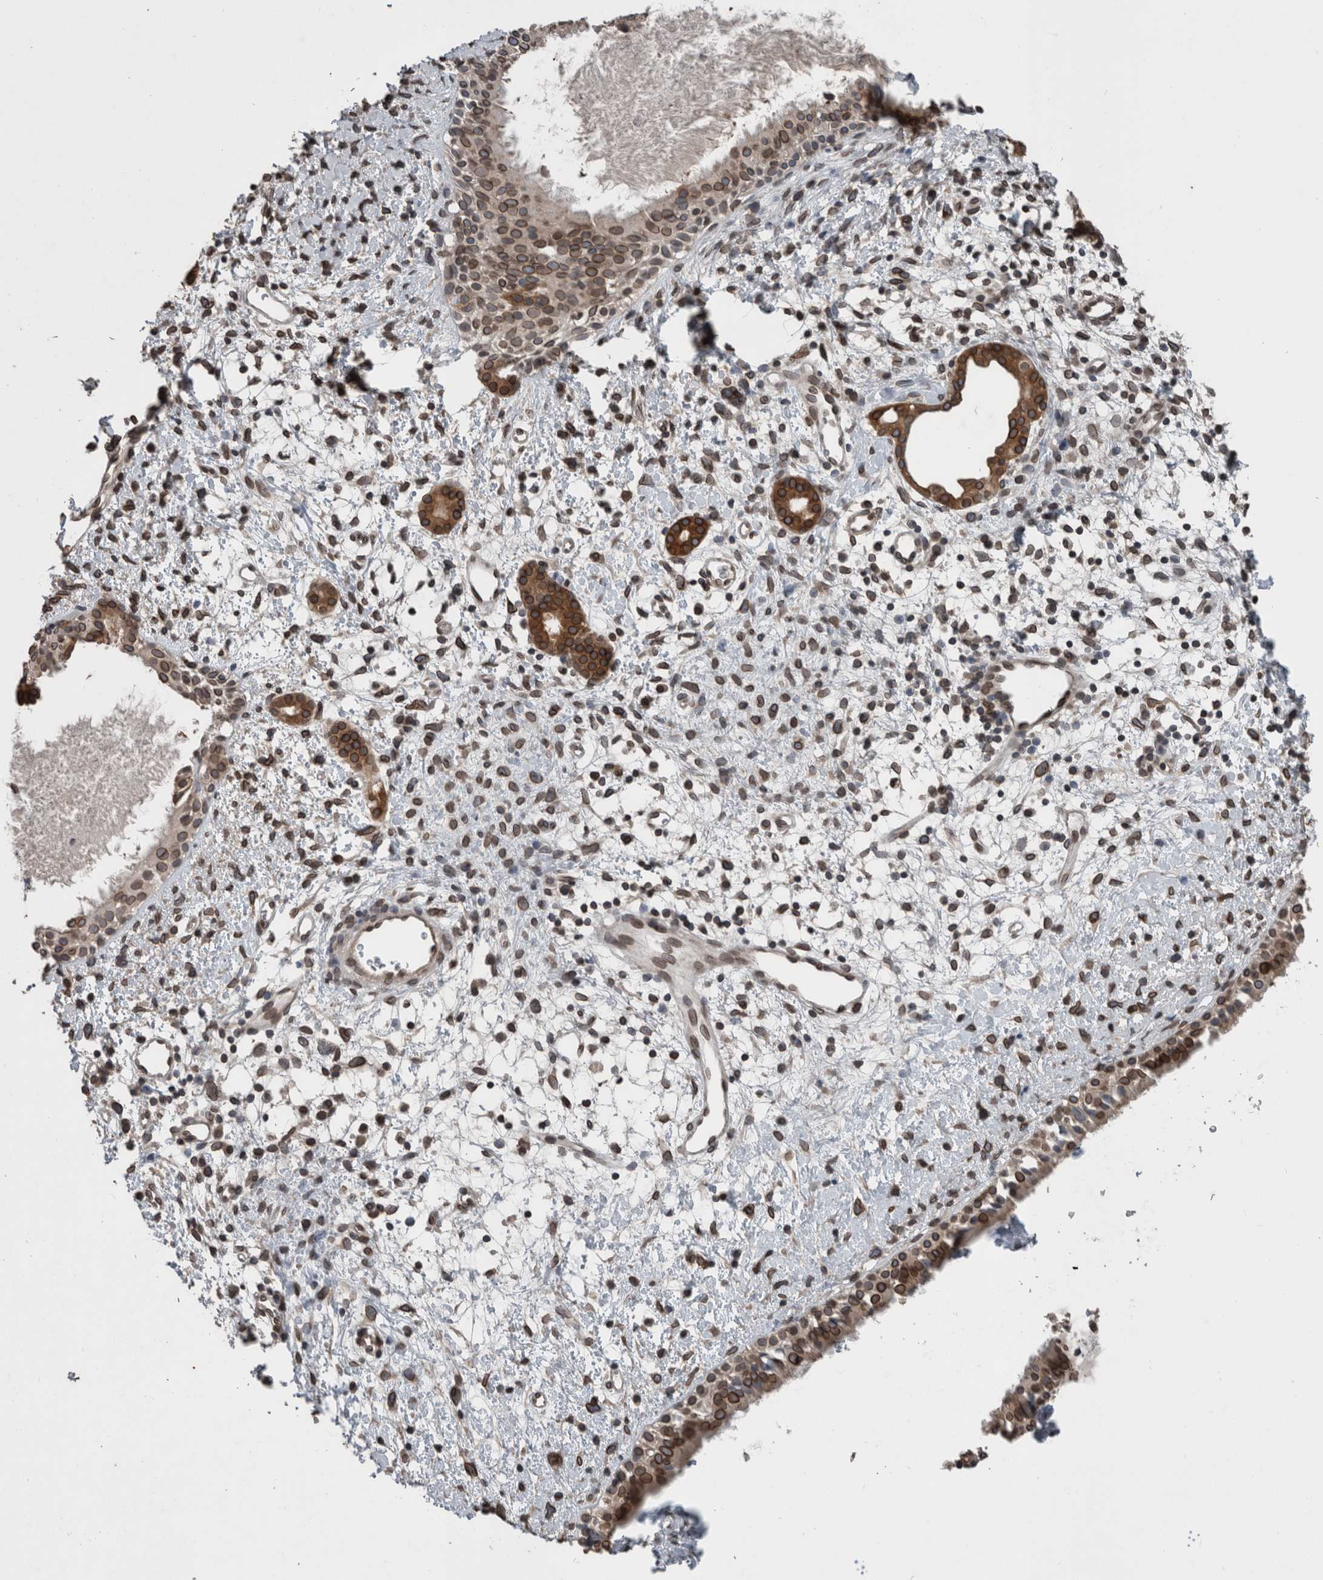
{"staining": {"intensity": "strong", "quantity": "25%-75%", "location": "cytoplasmic/membranous,nuclear"}, "tissue": "nasopharynx", "cell_type": "Respiratory epithelial cells", "image_type": "normal", "snomed": [{"axis": "morphology", "description": "Normal tissue, NOS"}, {"axis": "topography", "description": "Nasopharynx"}], "caption": "Normal nasopharynx reveals strong cytoplasmic/membranous,nuclear staining in approximately 25%-75% of respiratory epithelial cells Nuclei are stained in blue..", "gene": "RANBP2", "patient": {"sex": "male", "age": 22}}